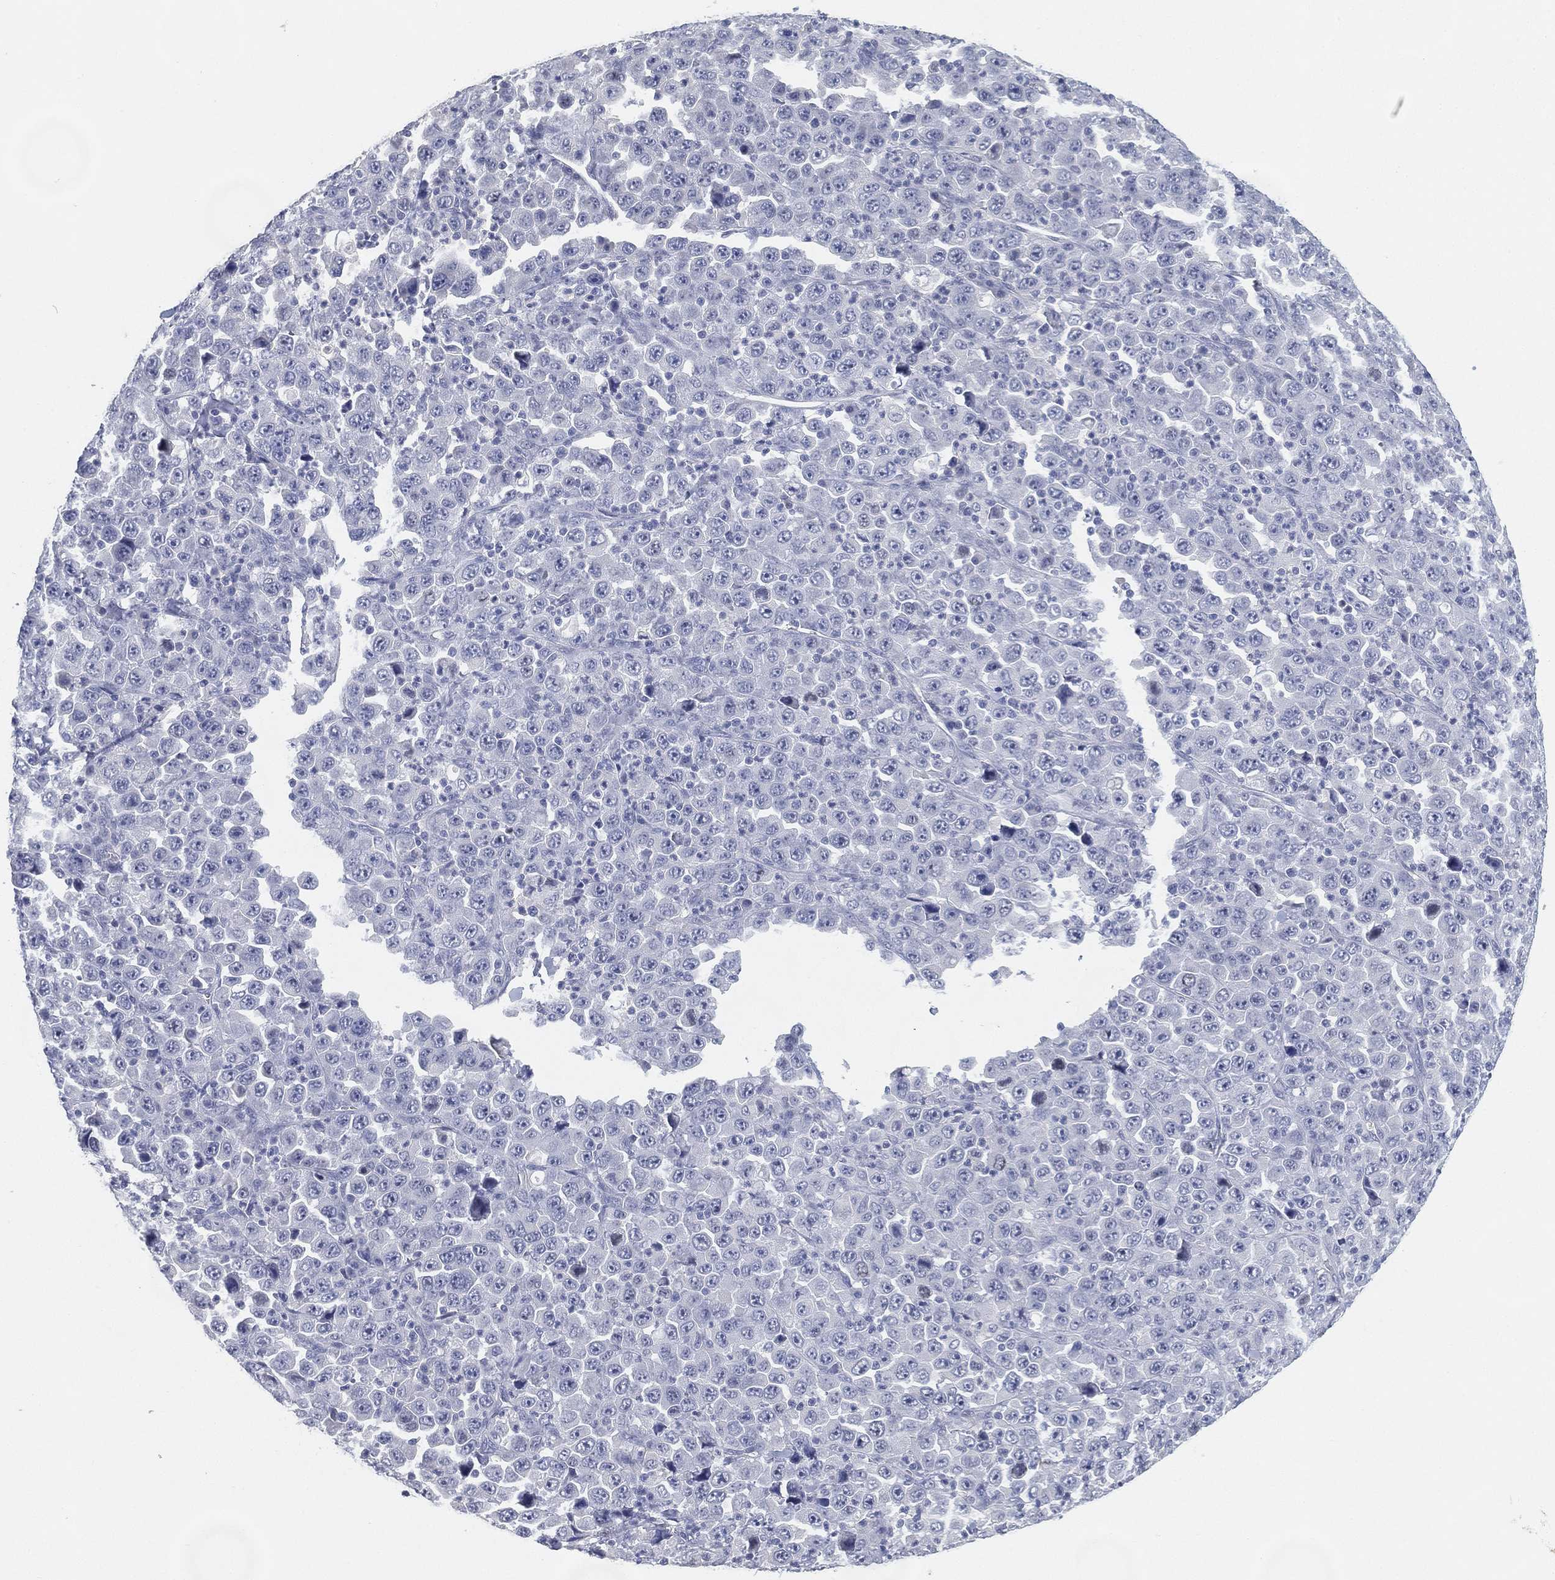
{"staining": {"intensity": "negative", "quantity": "none", "location": "none"}, "tissue": "stomach cancer", "cell_type": "Tumor cells", "image_type": "cancer", "snomed": [{"axis": "morphology", "description": "Normal tissue, NOS"}, {"axis": "morphology", "description": "Adenocarcinoma, NOS"}, {"axis": "topography", "description": "Stomach, upper"}, {"axis": "topography", "description": "Stomach"}], "caption": "This histopathology image is of stomach adenocarcinoma stained with IHC to label a protein in brown with the nuclei are counter-stained blue. There is no positivity in tumor cells.", "gene": "FAM187B", "patient": {"sex": "male", "age": 59}}